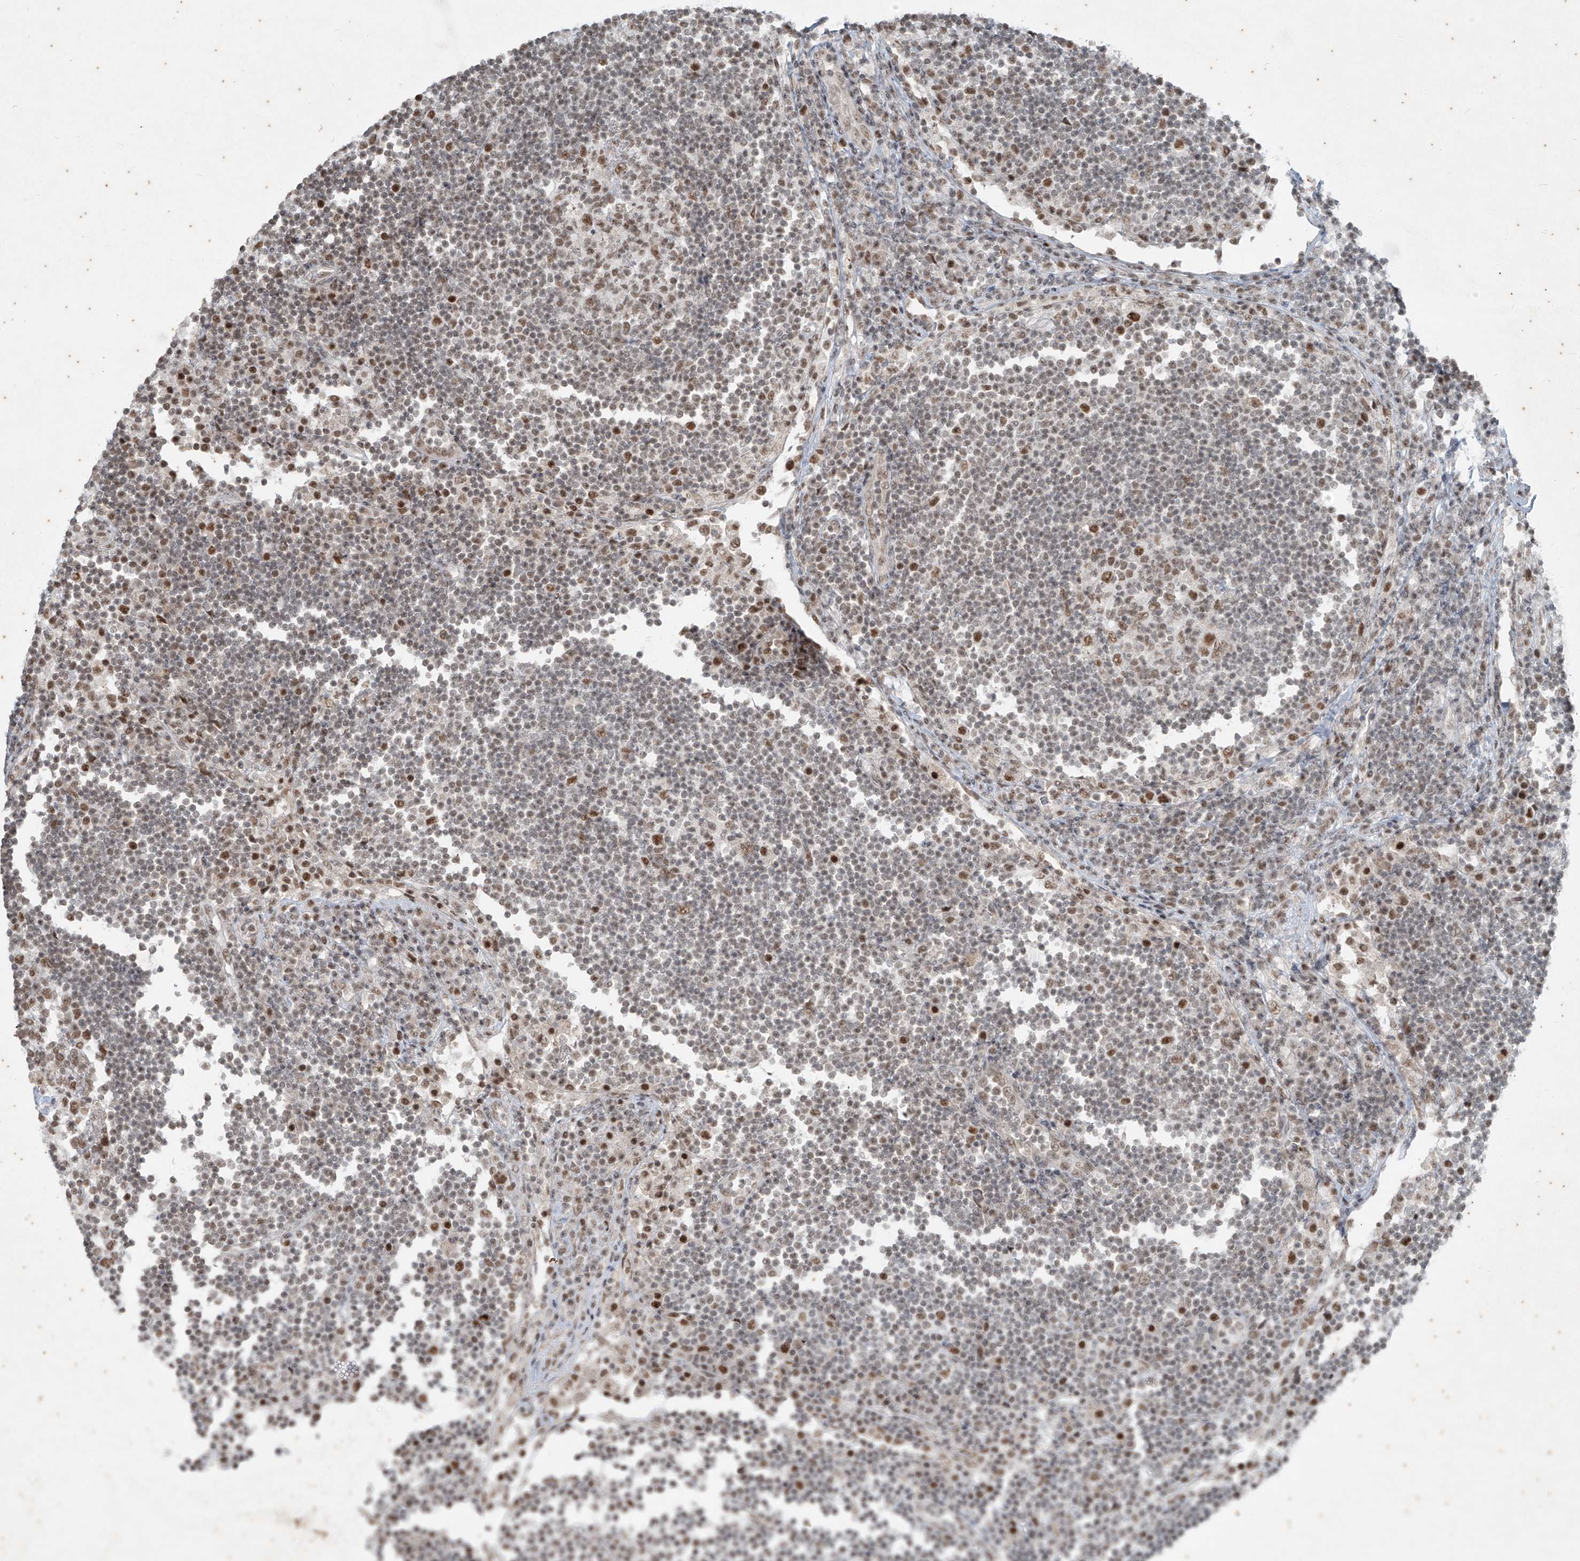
{"staining": {"intensity": "moderate", "quantity": "25%-75%", "location": "nuclear"}, "tissue": "lymph node", "cell_type": "Germinal center cells", "image_type": "normal", "snomed": [{"axis": "morphology", "description": "Normal tissue, NOS"}, {"axis": "topography", "description": "Lymph node"}], "caption": "Immunohistochemistry (IHC) (DAB) staining of unremarkable lymph node exhibits moderate nuclear protein expression in about 25%-75% of germinal center cells. Using DAB (3,3'-diaminobenzidine) (brown) and hematoxylin (blue) stains, captured at high magnification using brightfield microscopy.", "gene": "ZNF354B", "patient": {"sex": "female", "age": 53}}